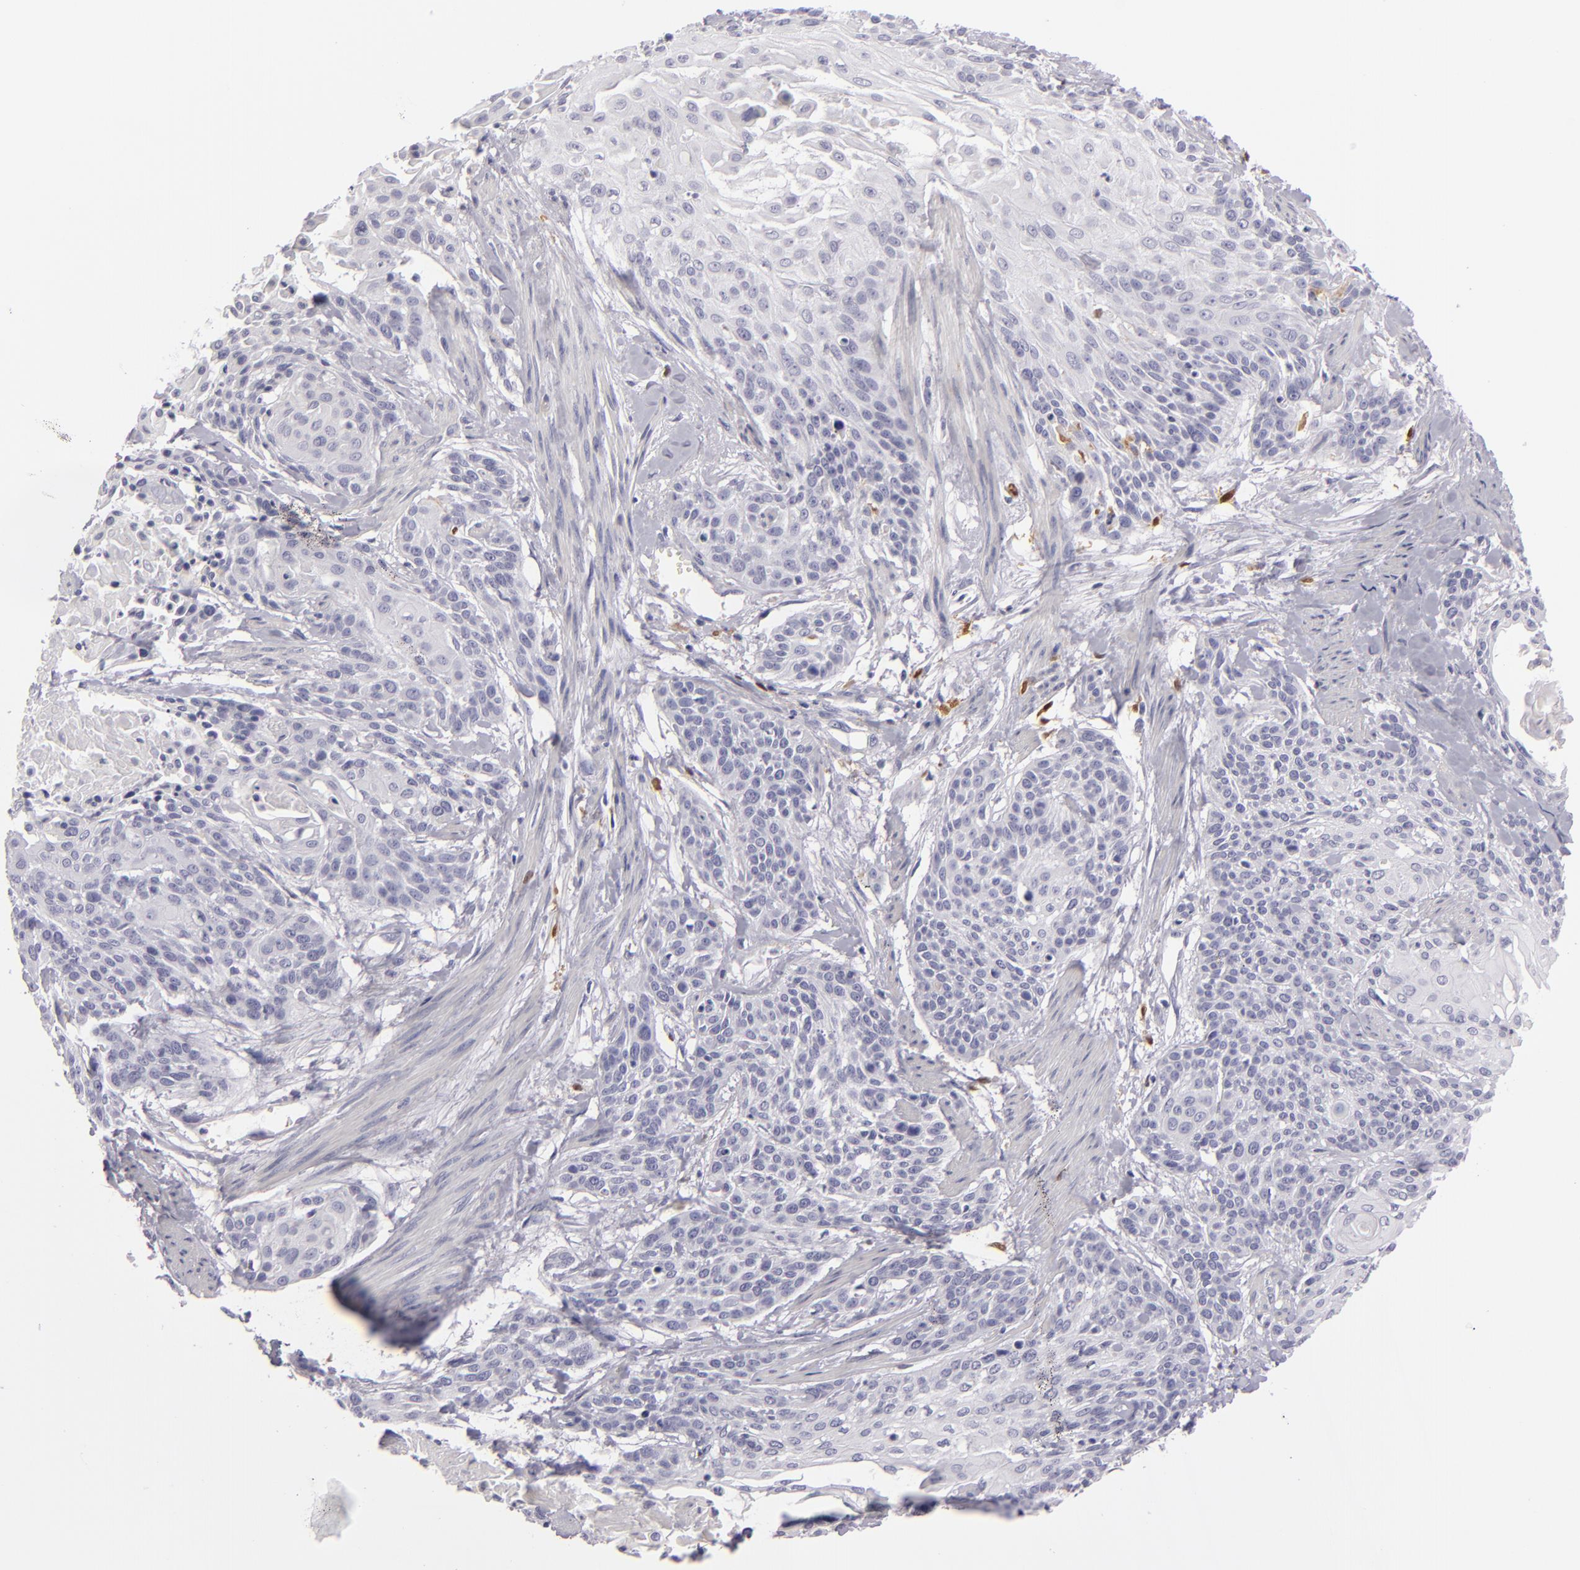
{"staining": {"intensity": "negative", "quantity": "none", "location": "none"}, "tissue": "cervical cancer", "cell_type": "Tumor cells", "image_type": "cancer", "snomed": [{"axis": "morphology", "description": "Squamous cell carcinoma, NOS"}, {"axis": "topography", "description": "Cervix"}], "caption": "A high-resolution photomicrograph shows IHC staining of squamous cell carcinoma (cervical), which reveals no significant expression in tumor cells.", "gene": "F13A1", "patient": {"sex": "female", "age": 57}}